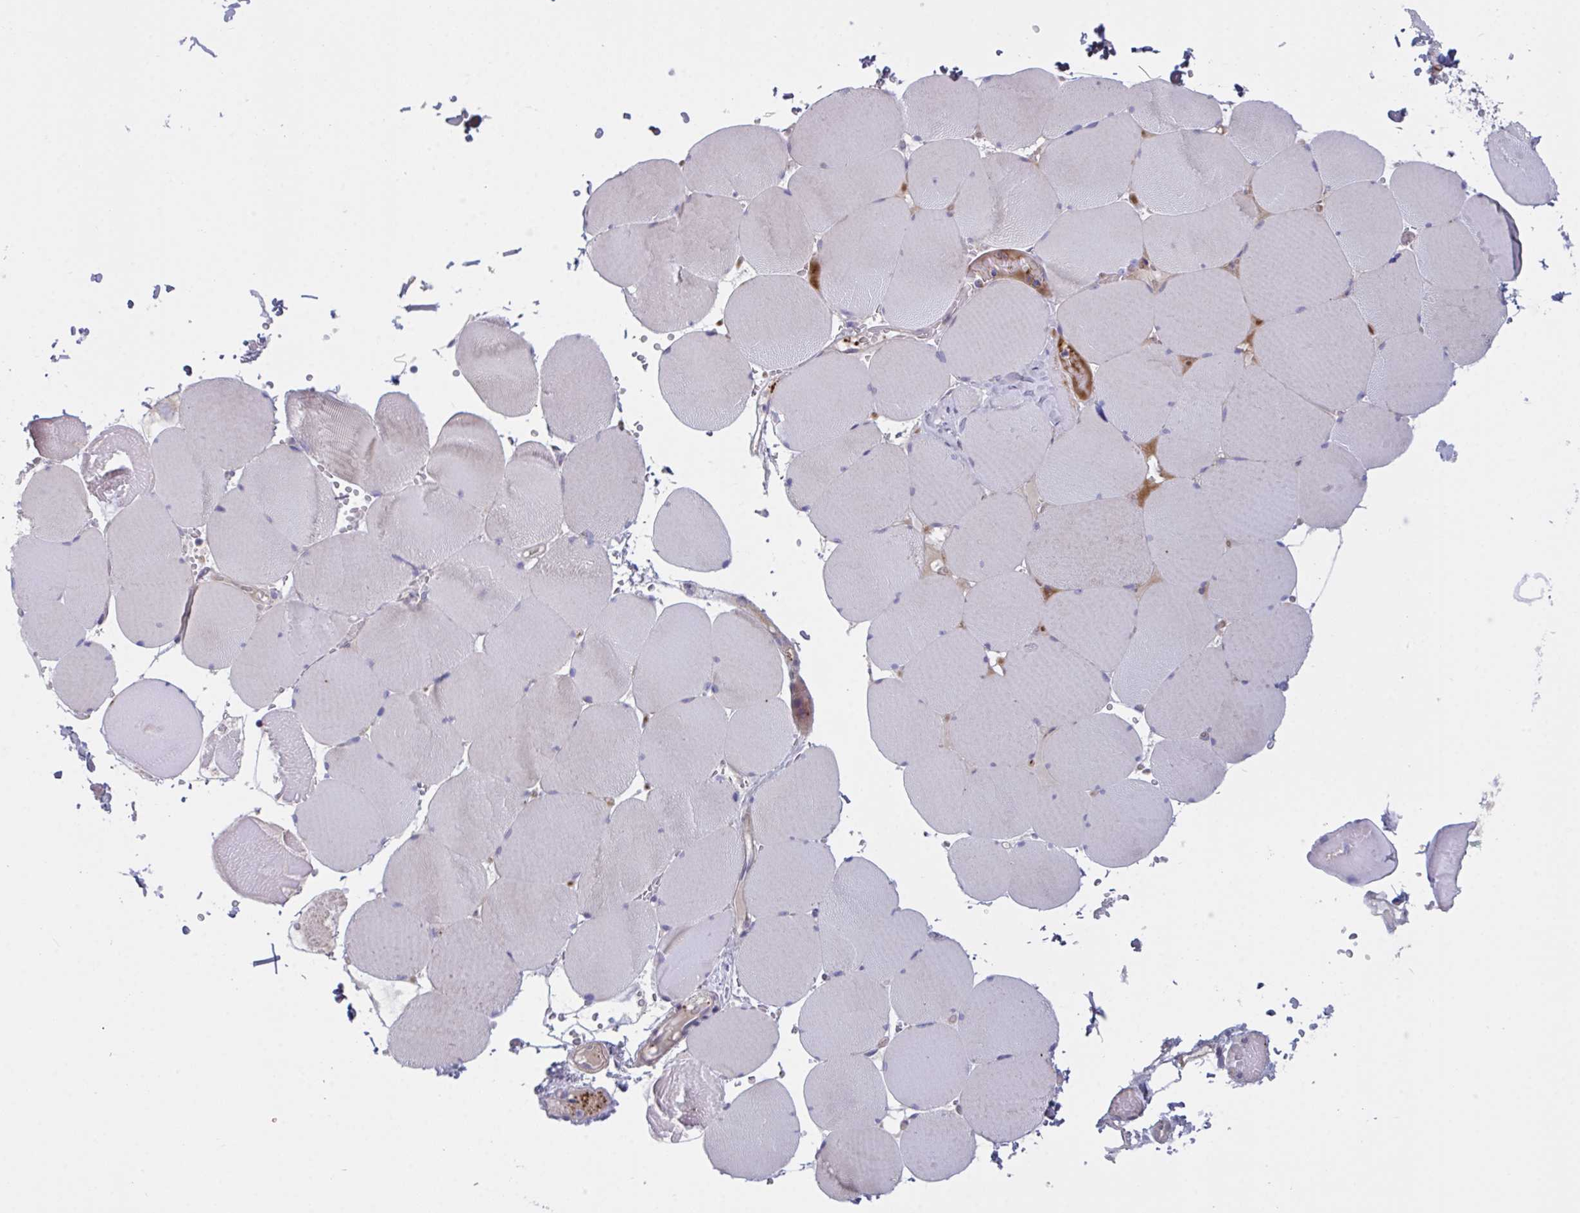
{"staining": {"intensity": "negative", "quantity": "none", "location": "none"}, "tissue": "skeletal muscle", "cell_type": "Myocytes", "image_type": "normal", "snomed": [{"axis": "morphology", "description": "Normal tissue, NOS"}, {"axis": "topography", "description": "Skeletal muscle"}, {"axis": "topography", "description": "Head-Neck"}], "caption": "Immunohistochemistry (IHC) photomicrograph of unremarkable human skeletal muscle stained for a protein (brown), which reveals no positivity in myocytes. The staining was performed using DAB to visualize the protein expression in brown, while the nuclei were stained in blue with hematoxylin (Magnification: 20x).", "gene": "MRPS2", "patient": {"sex": "male", "age": 66}}